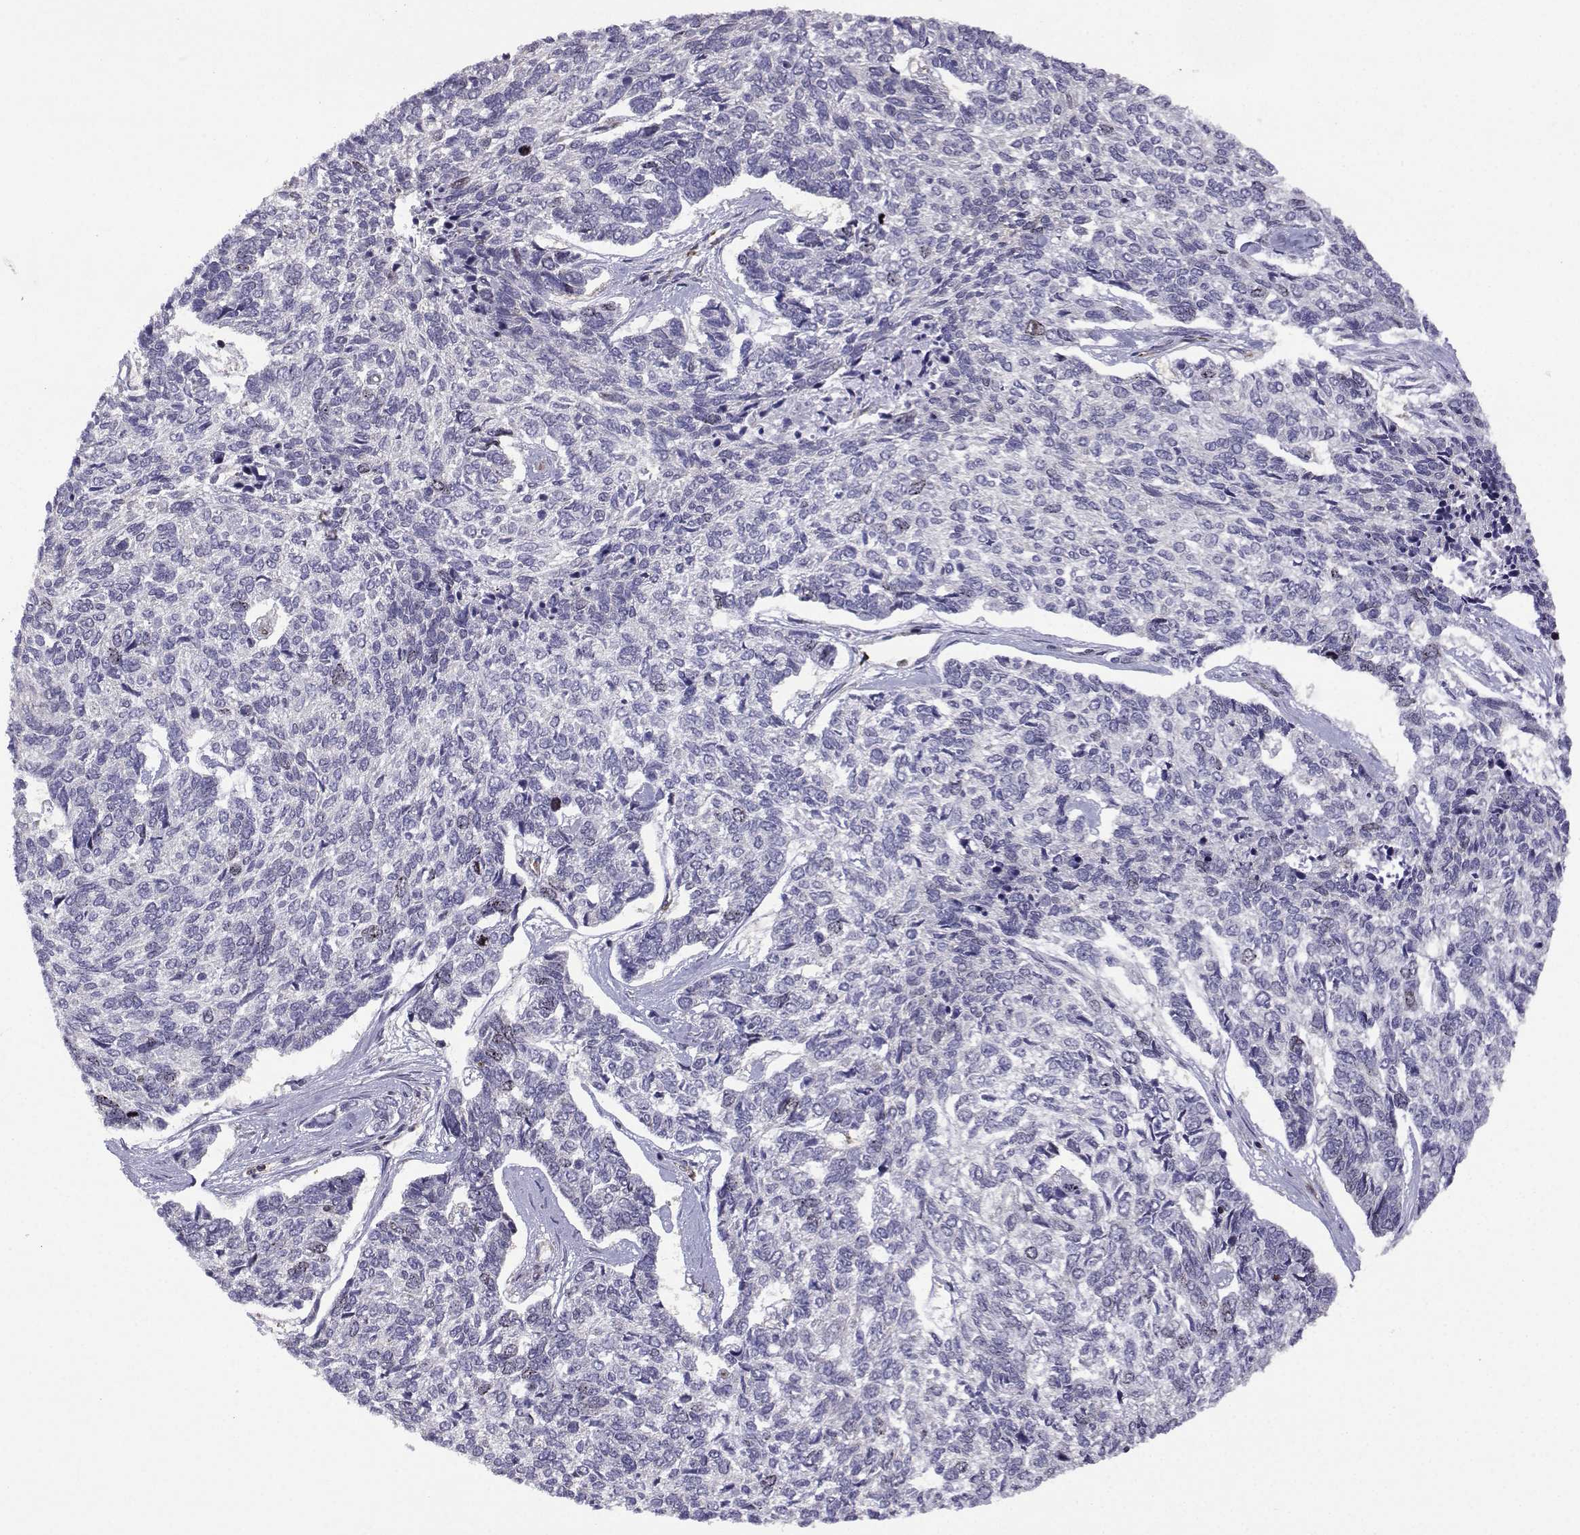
{"staining": {"intensity": "negative", "quantity": "none", "location": "none"}, "tissue": "skin cancer", "cell_type": "Tumor cells", "image_type": "cancer", "snomed": [{"axis": "morphology", "description": "Basal cell carcinoma"}, {"axis": "topography", "description": "Skin"}], "caption": "Tumor cells show no significant protein expression in skin cancer.", "gene": "INCENP", "patient": {"sex": "female", "age": 65}}